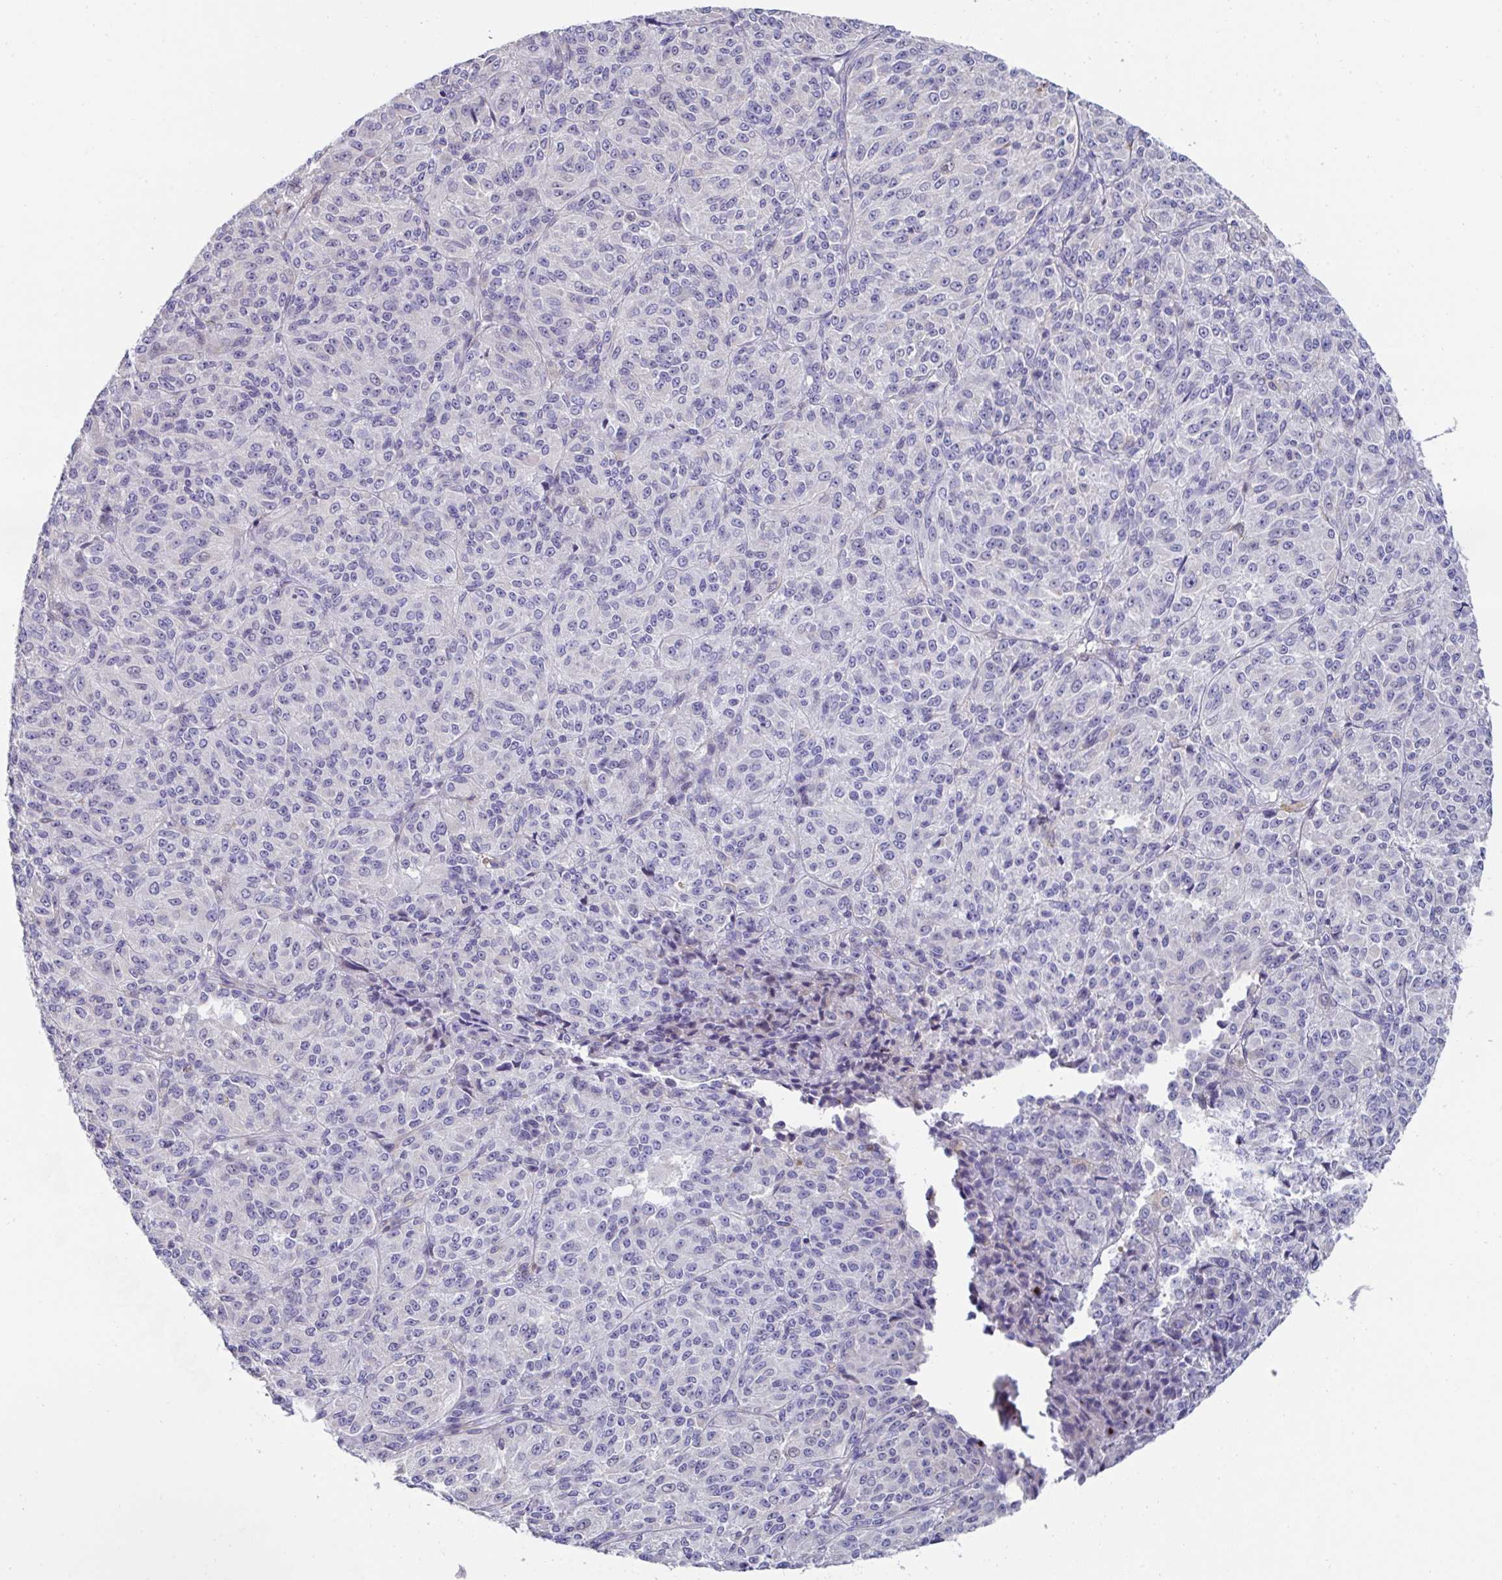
{"staining": {"intensity": "negative", "quantity": "none", "location": "none"}, "tissue": "melanoma", "cell_type": "Tumor cells", "image_type": "cancer", "snomed": [{"axis": "morphology", "description": "Malignant melanoma, Metastatic site"}, {"axis": "topography", "description": "Brain"}], "caption": "Immunohistochemical staining of melanoma reveals no significant expression in tumor cells.", "gene": "FBXL13", "patient": {"sex": "female", "age": 56}}